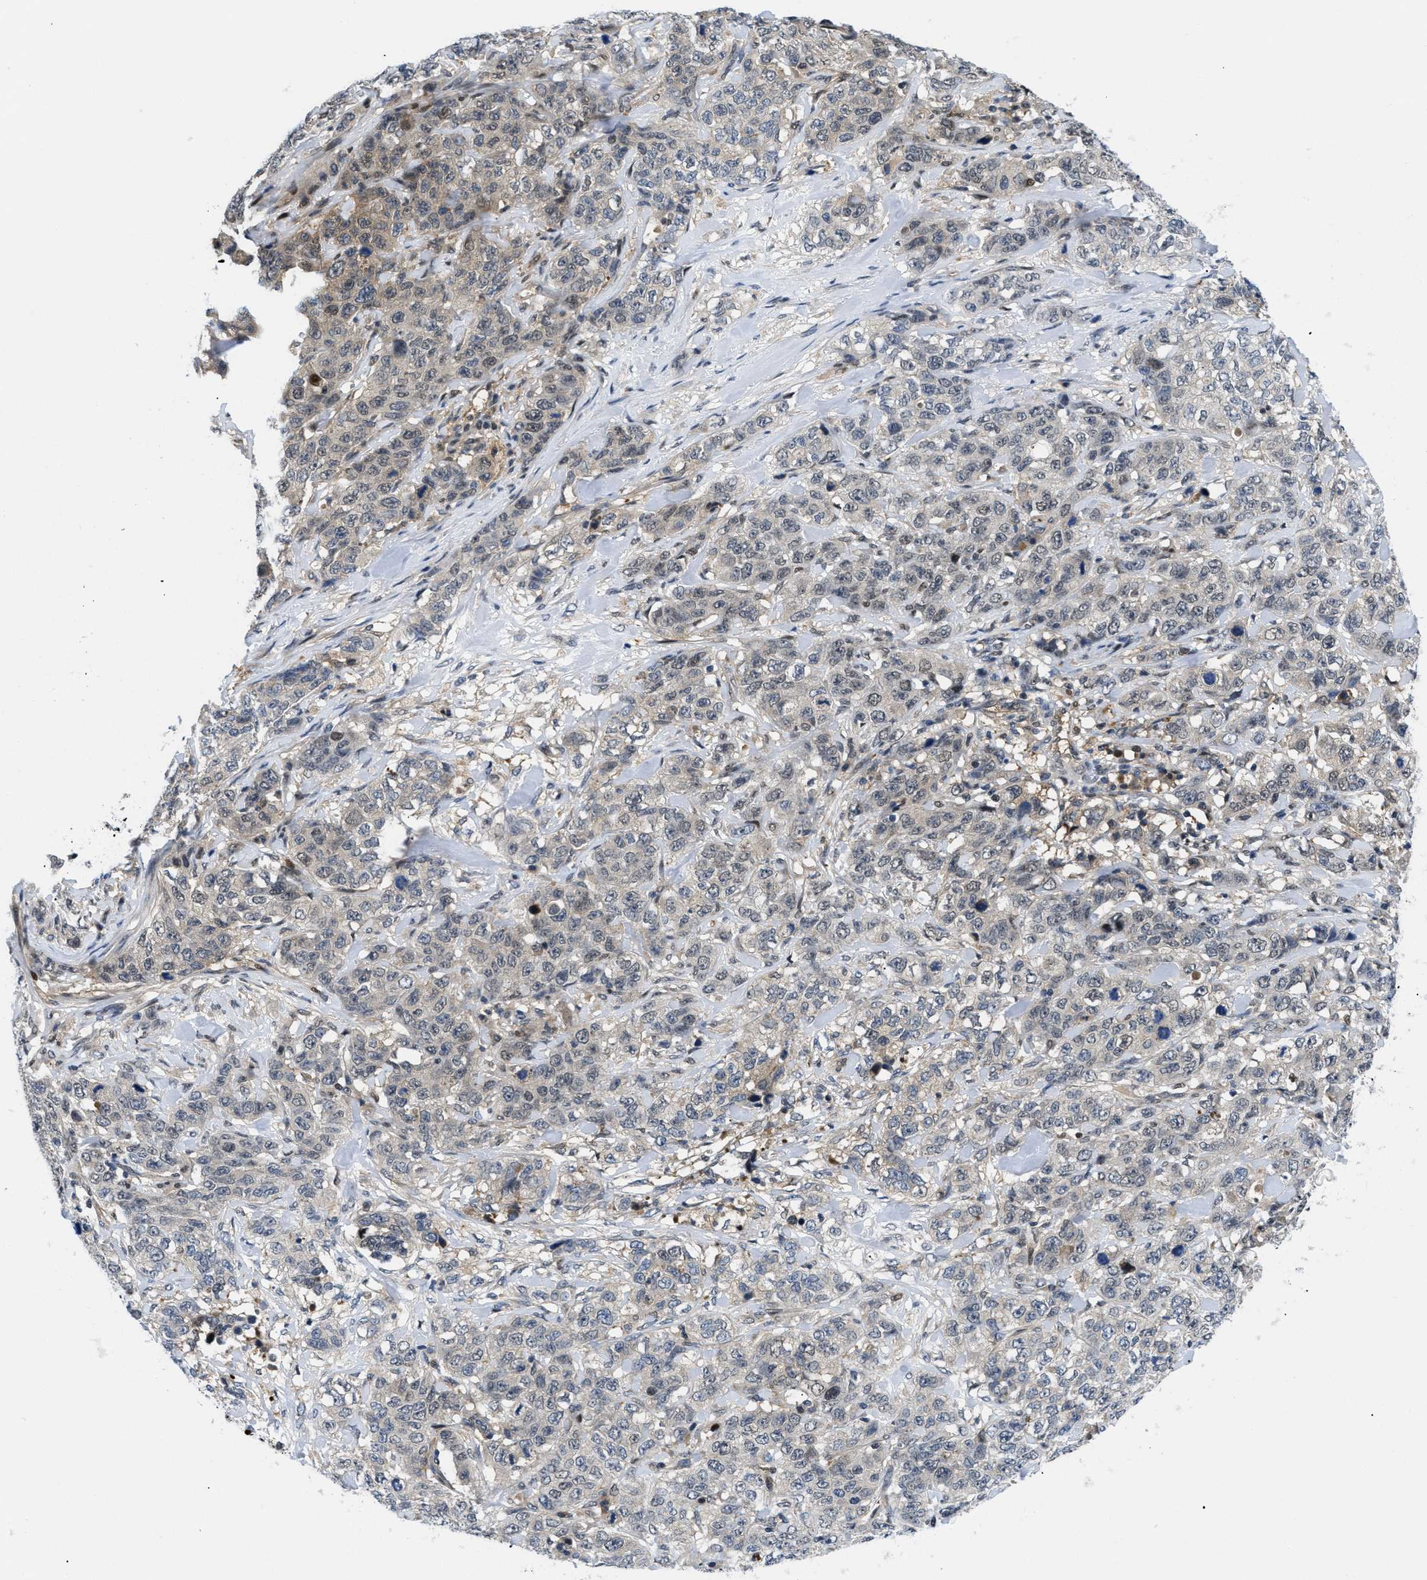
{"staining": {"intensity": "weak", "quantity": "<25%", "location": "cytoplasmic/membranous,nuclear"}, "tissue": "stomach cancer", "cell_type": "Tumor cells", "image_type": "cancer", "snomed": [{"axis": "morphology", "description": "Adenocarcinoma, NOS"}, {"axis": "topography", "description": "Stomach"}], "caption": "Immunohistochemical staining of stomach adenocarcinoma demonstrates no significant staining in tumor cells. The staining was performed using DAB to visualize the protein expression in brown, while the nuclei were stained in blue with hematoxylin (Magnification: 20x).", "gene": "SLC29A2", "patient": {"sex": "male", "age": 48}}